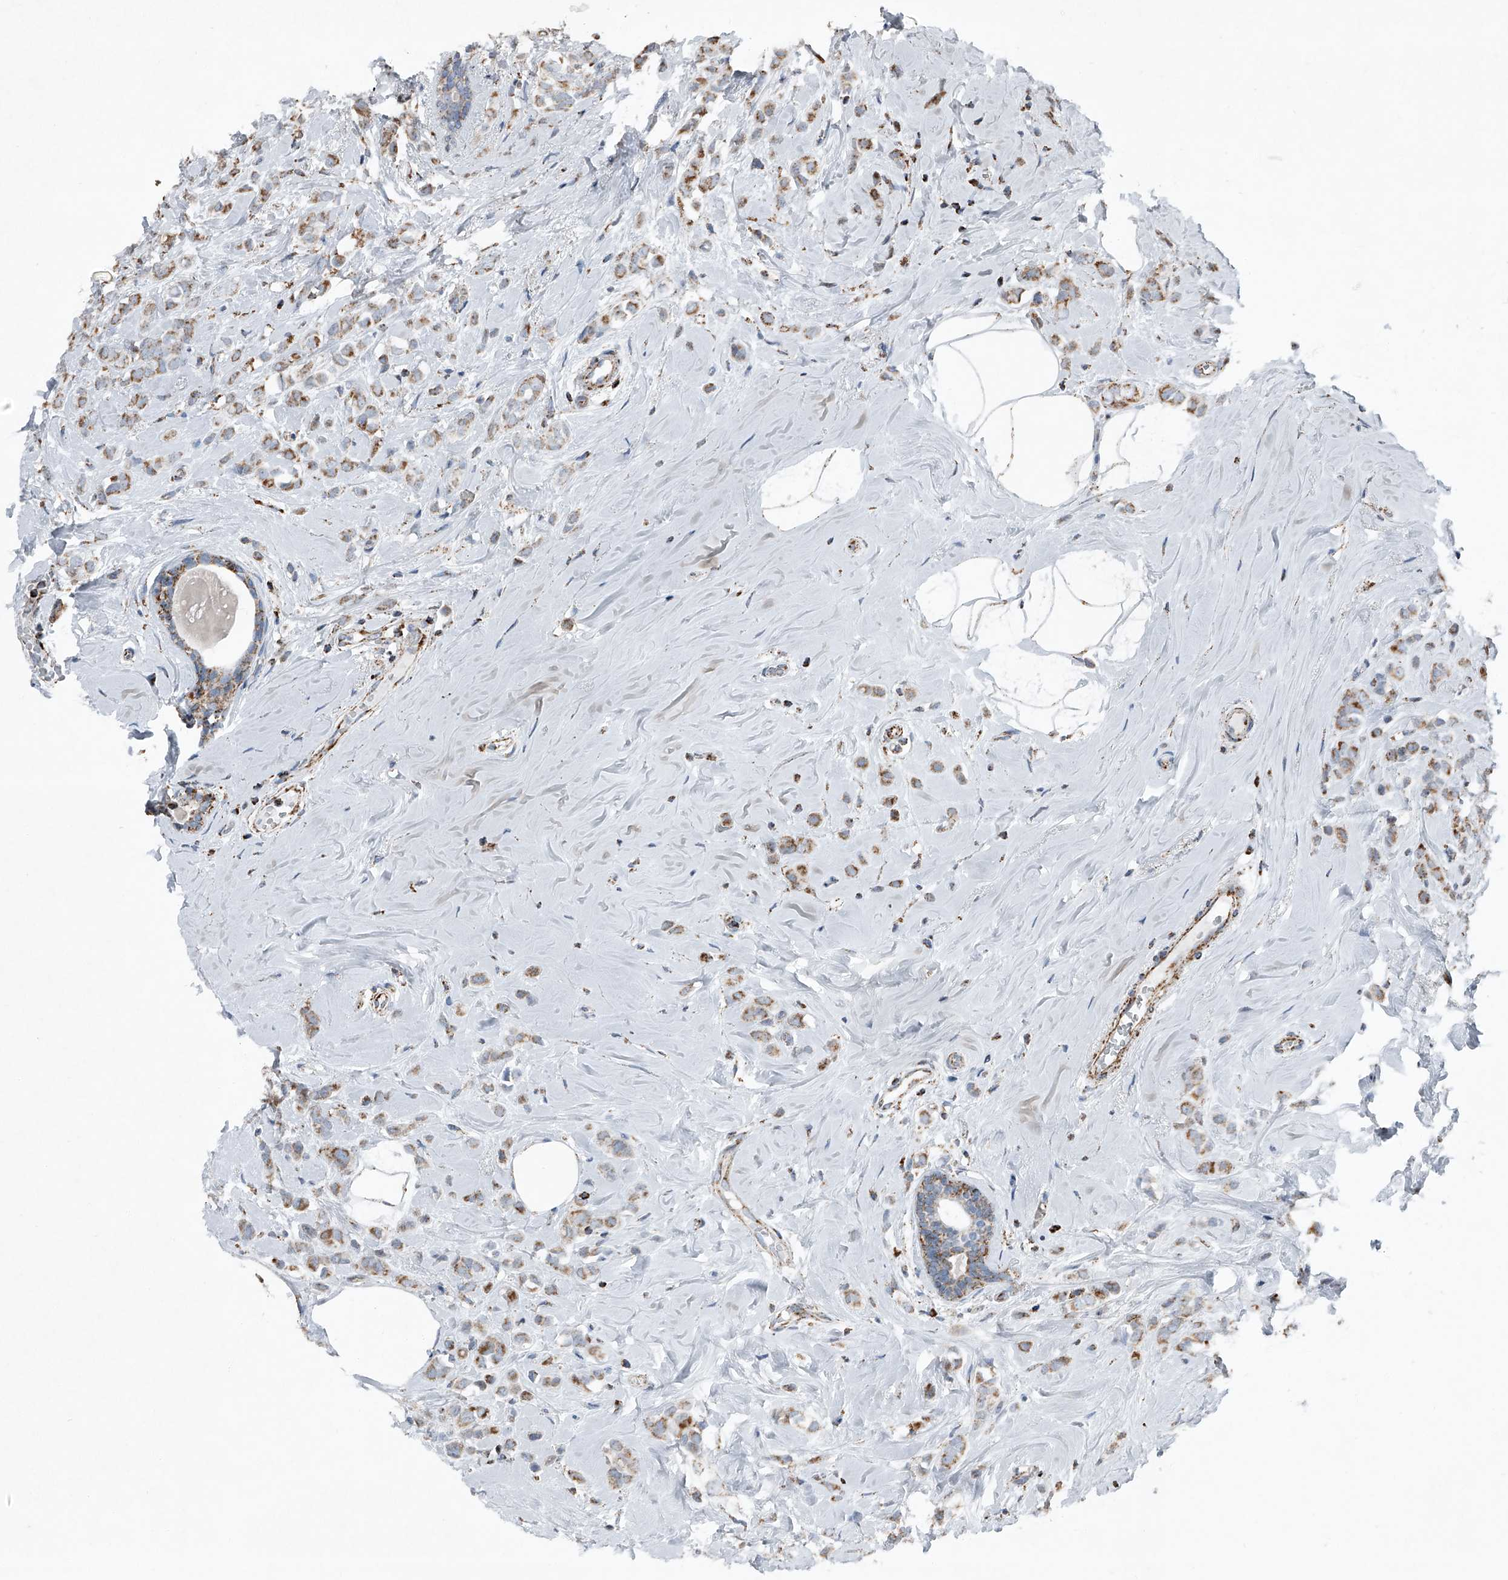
{"staining": {"intensity": "moderate", "quantity": ">75%", "location": "cytoplasmic/membranous"}, "tissue": "breast cancer", "cell_type": "Tumor cells", "image_type": "cancer", "snomed": [{"axis": "morphology", "description": "Lobular carcinoma"}, {"axis": "topography", "description": "Breast"}], "caption": "Tumor cells show moderate cytoplasmic/membranous positivity in approximately >75% of cells in breast cancer (lobular carcinoma).", "gene": "CHRNA7", "patient": {"sex": "female", "age": 47}}